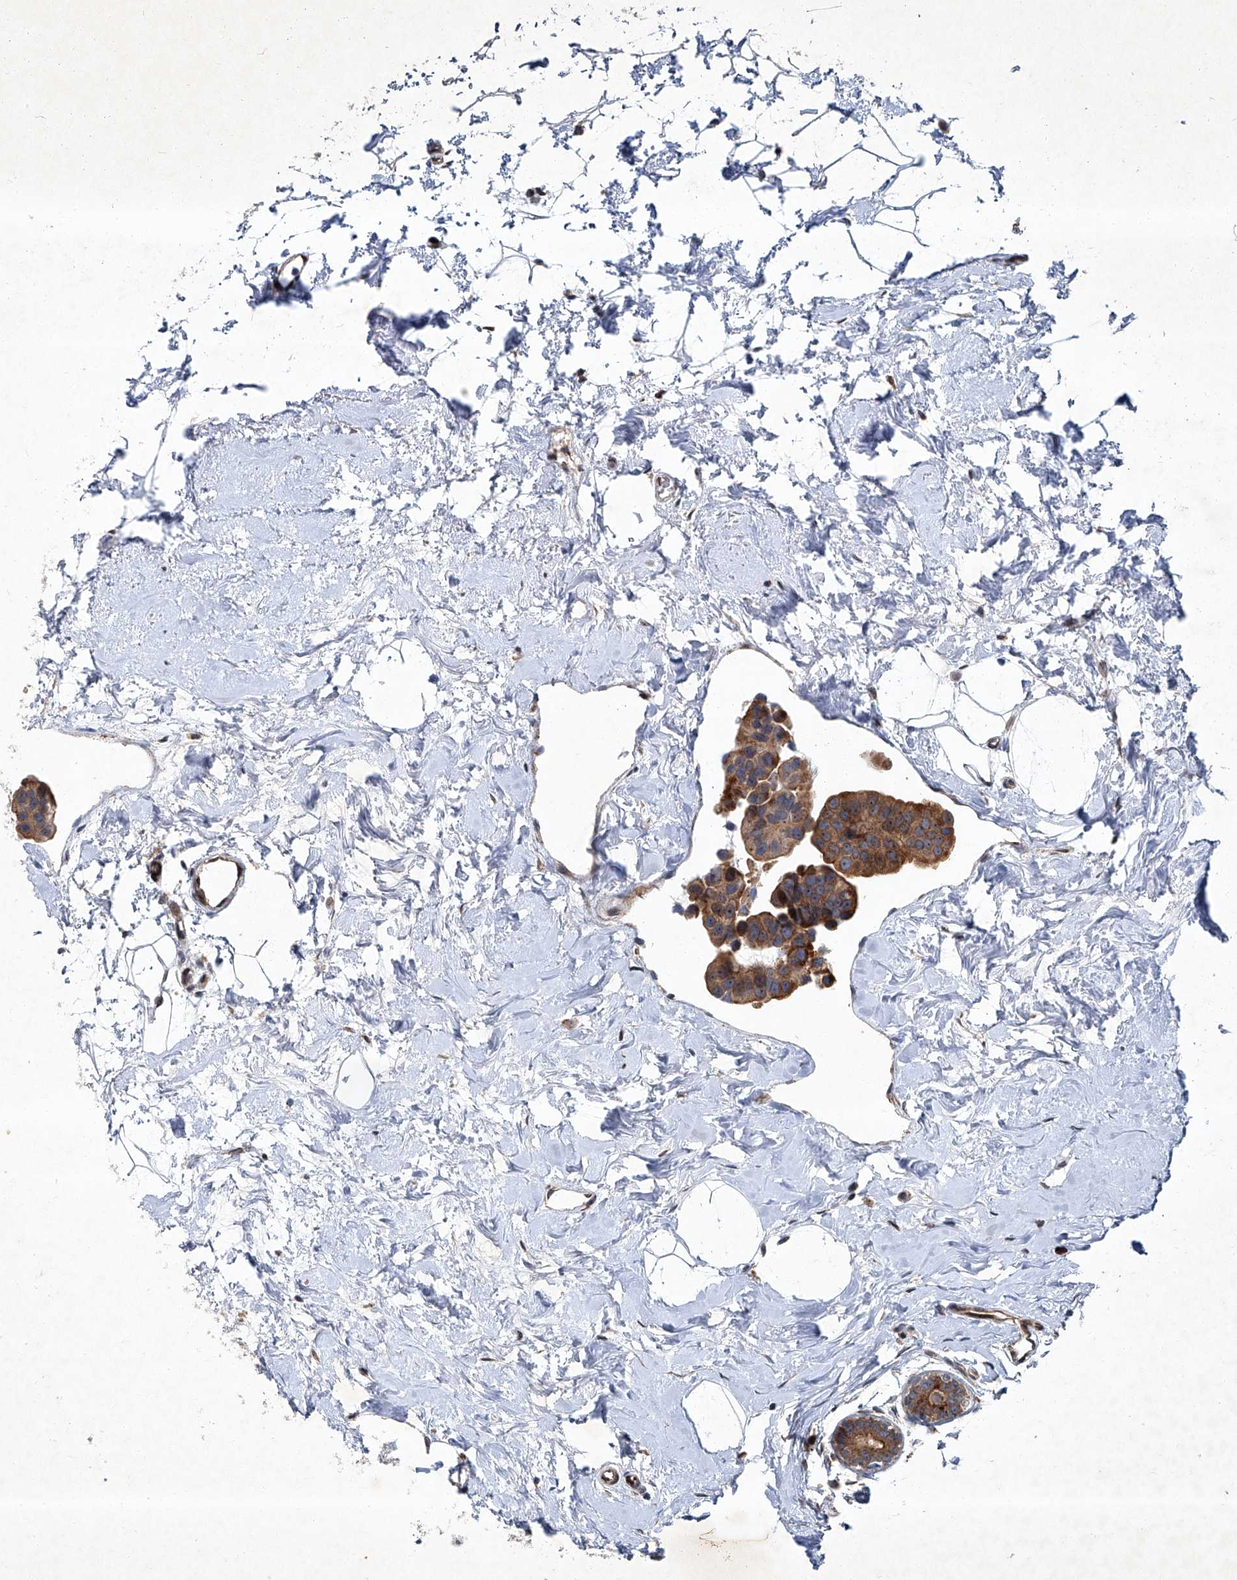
{"staining": {"intensity": "strong", "quantity": ">75%", "location": "cytoplasmic/membranous"}, "tissue": "breast cancer", "cell_type": "Tumor cells", "image_type": "cancer", "snomed": [{"axis": "morphology", "description": "Normal tissue, NOS"}, {"axis": "morphology", "description": "Duct carcinoma"}, {"axis": "topography", "description": "Breast"}], "caption": "Immunohistochemical staining of breast cancer displays high levels of strong cytoplasmic/membranous expression in approximately >75% of tumor cells.", "gene": "GPR132", "patient": {"sex": "female", "age": 39}}